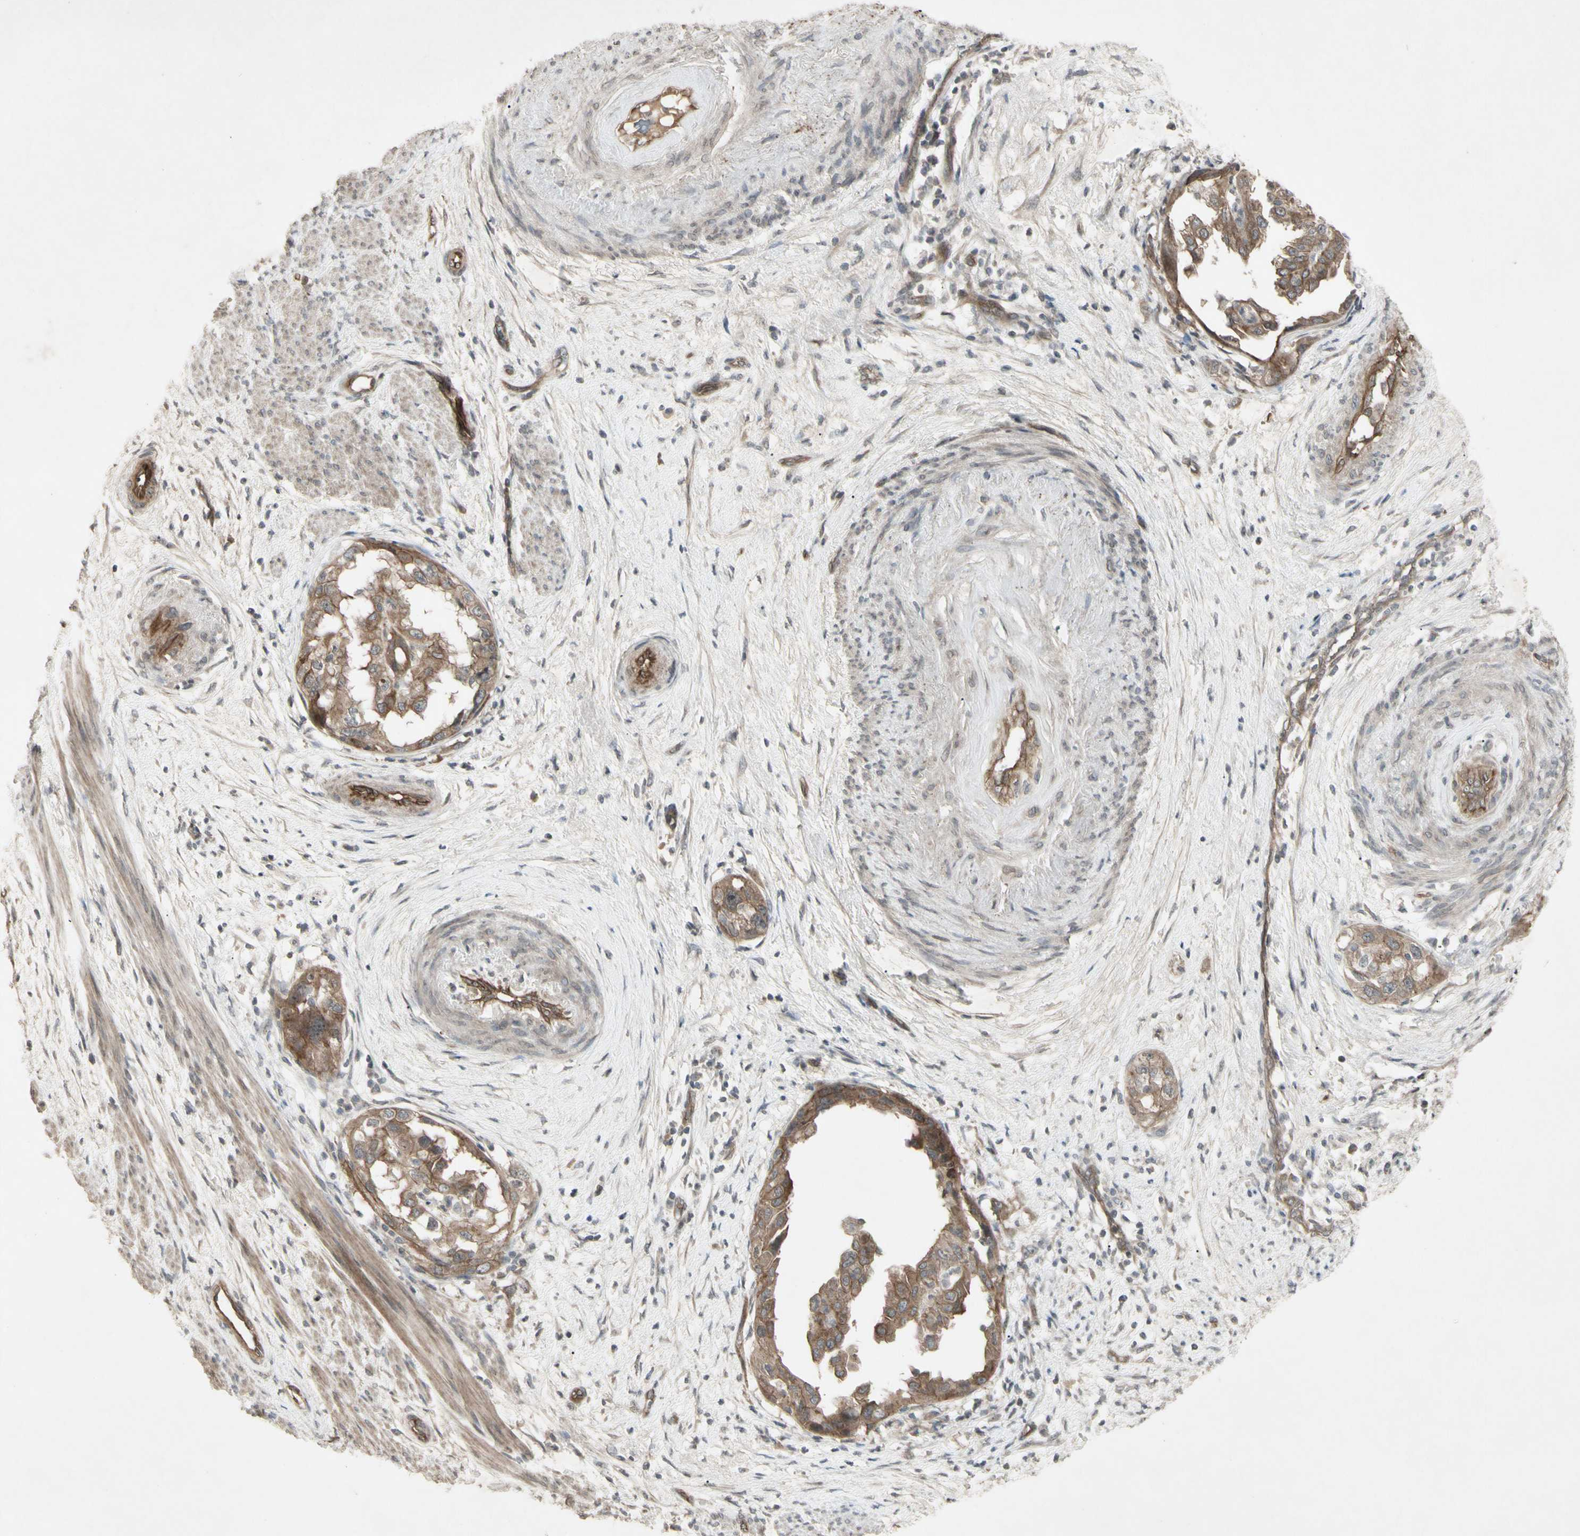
{"staining": {"intensity": "moderate", "quantity": ">75%", "location": "cytoplasmic/membranous"}, "tissue": "endometrial cancer", "cell_type": "Tumor cells", "image_type": "cancer", "snomed": [{"axis": "morphology", "description": "Adenocarcinoma, NOS"}, {"axis": "topography", "description": "Endometrium"}], "caption": "The immunohistochemical stain labels moderate cytoplasmic/membranous expression in tumor cells of endometrial cancer tissue.", "gene": "JAG1", "patient": {"sex": "female", "age": 85}}